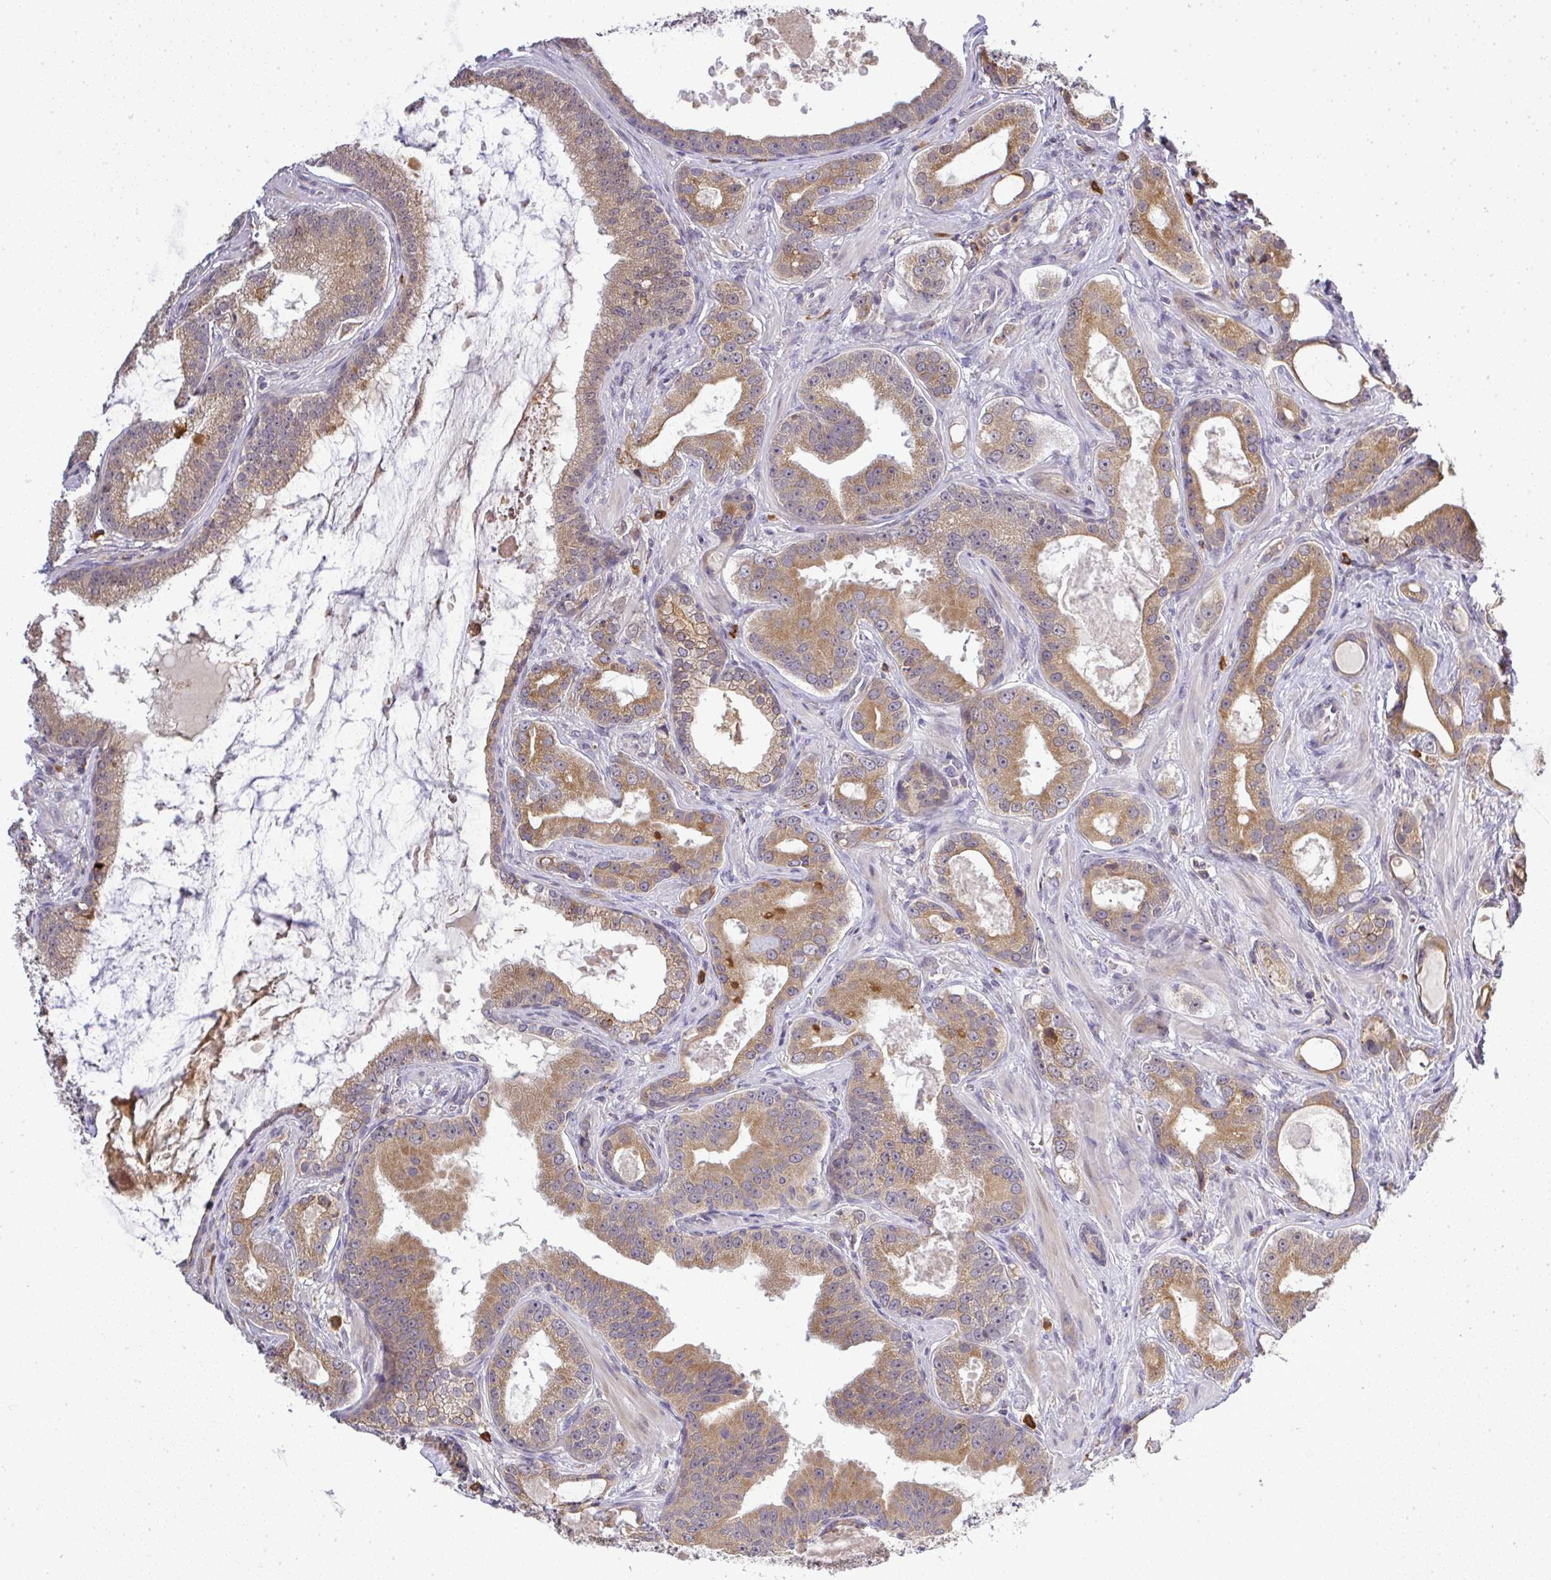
{"staining": {"intensity": "moderate", "quantity": ">75%", "location": "cytoplasmic/membranous"}, "tissue": "prostate cancer", "cell_type": "Tumor cells", "image_type": "cancer", "snomed": [{"axis": "morphology", "description": "Adenocarcinoma, High grade"}, {"axis": "topography", "description": "Prostate"}], "caption": "Moderate cytoplasmic/membranous expression for a protein is present in about >75% of tumor cells of high-grade adenocarcinoma (prostate) using immunohistochemistry.", "gene": "FAM153A", "patient": {"sex": "male", "age": 65}}